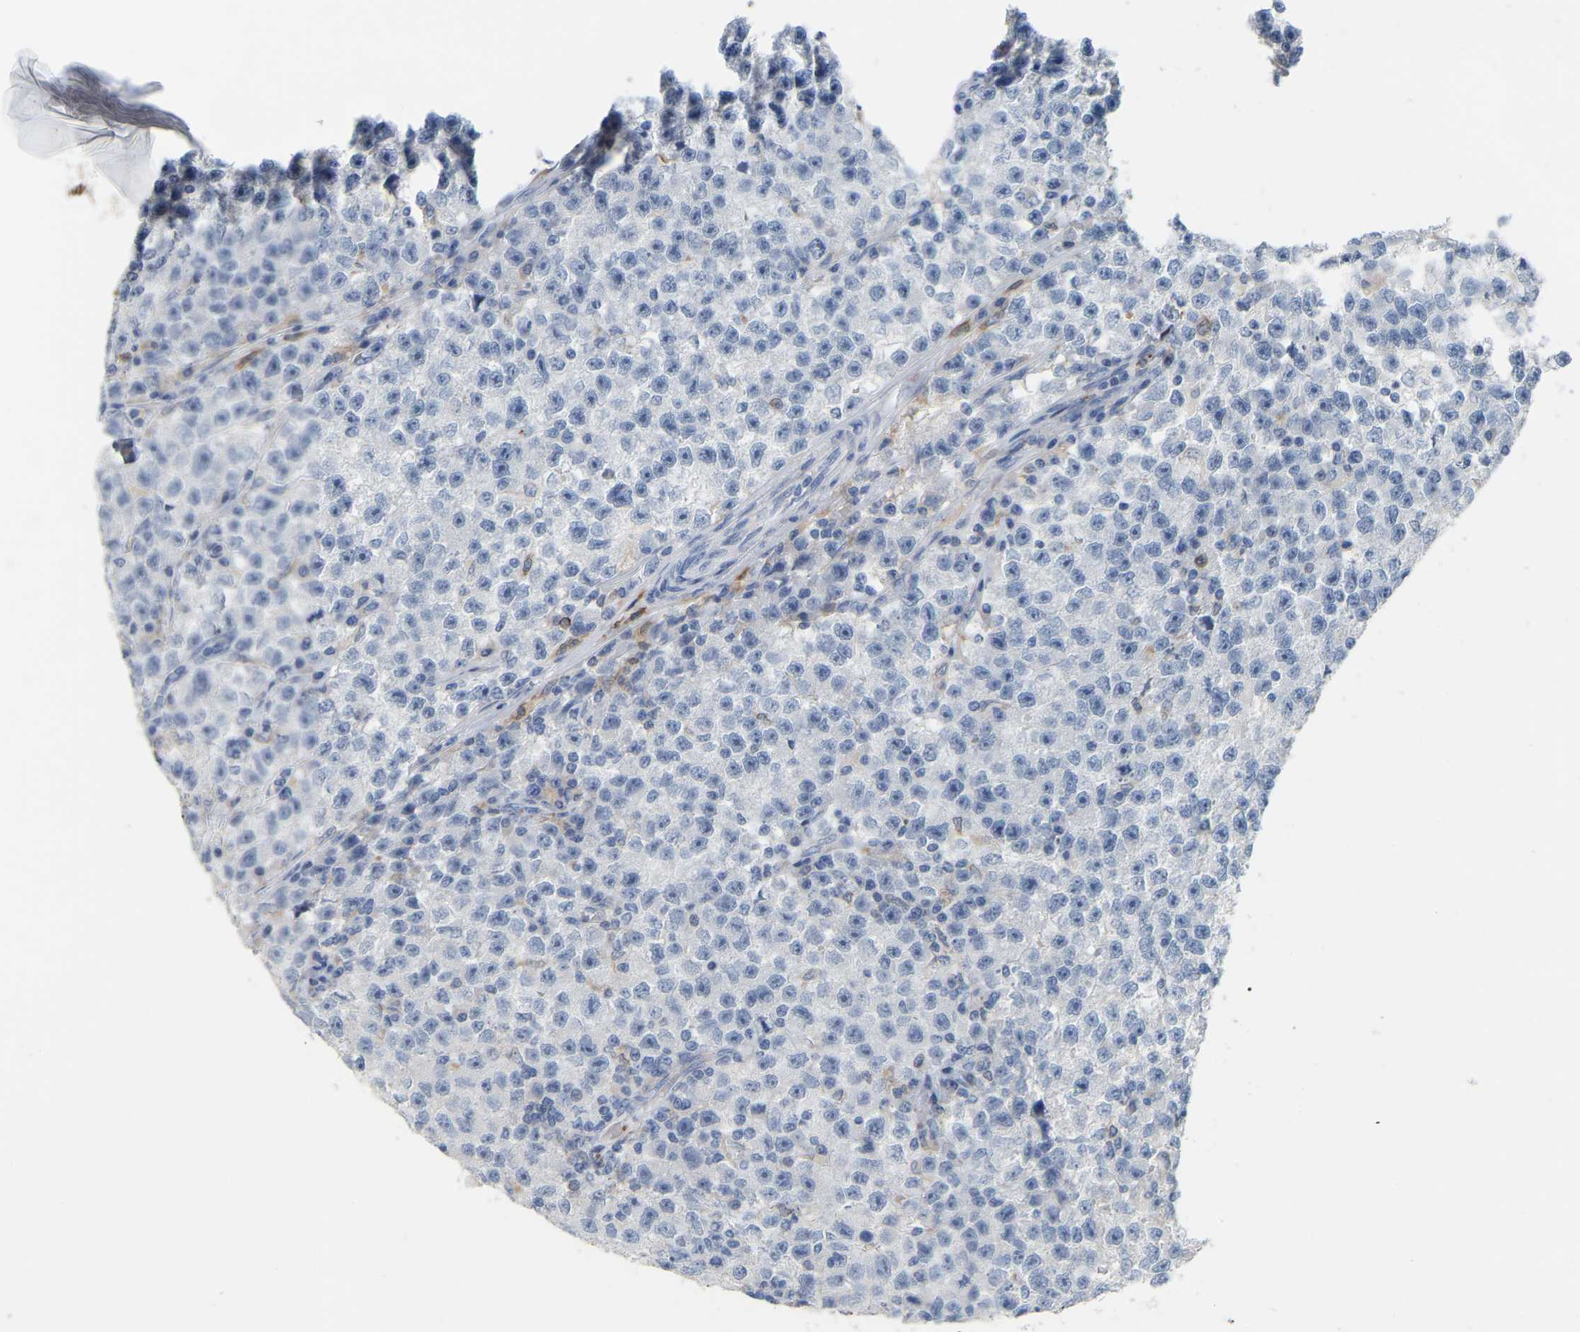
{"staining": {"intensity": "negative", "quantity": "none", "location": "none"}, "tissue": "testis cancer", "cell_type": "Tumor cells", "image_type": "cancer", "snomed": [{"axis": "morphology", "description": "Seminoma, NOS"}, {"axis": "topography", "description": "Testis"}], "caption": "DAB (3,3'-diaminobenzidine) immunohistochemical staining of testis cancer reveals no significant expression in tumor cells.", "gene": "PTGS1", "patient": {"sex": "male", "age": 22}}